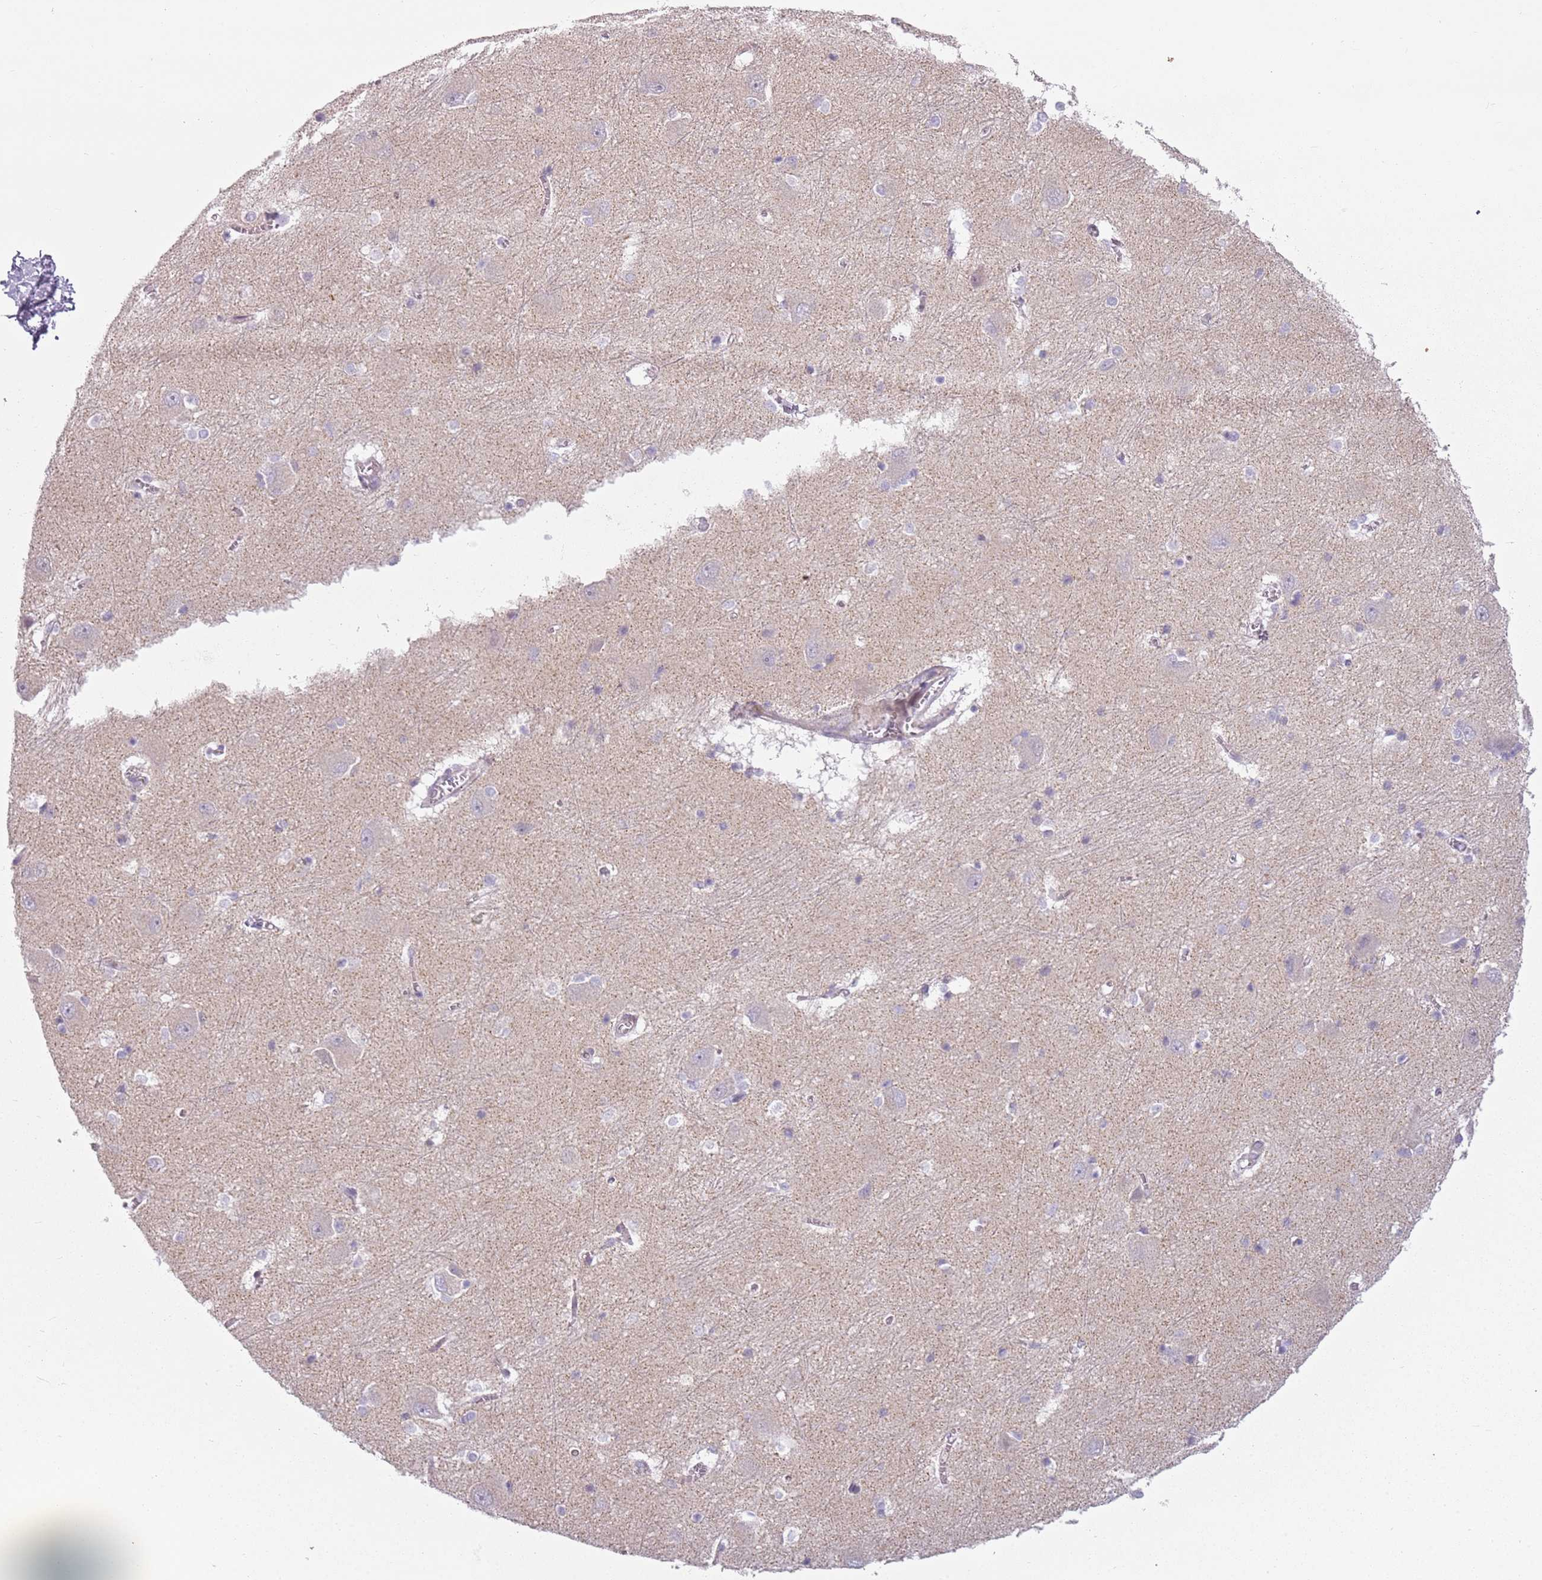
{"staining": {"intensity": "negative", "quantity": "none", "location": "none"}, "tissue": "caudate", "cell_type": "Glial cells", "image_type": "normal", "snomed": [{"axis": "morphology", "description": "Normal tissue, NOS"}, {"axis": "topography", "description": "Lateral ventricle wall"}], "caption": "Glial cells are negative for protein expression in benign human caudate. (Stains: DAB immunohistochemistry with hematoxylin counter stain, Microscopy: brightfield microscopy at high magnification).", "gene": "DEFB116", "patient": {"sex": "male", "age": 37}}